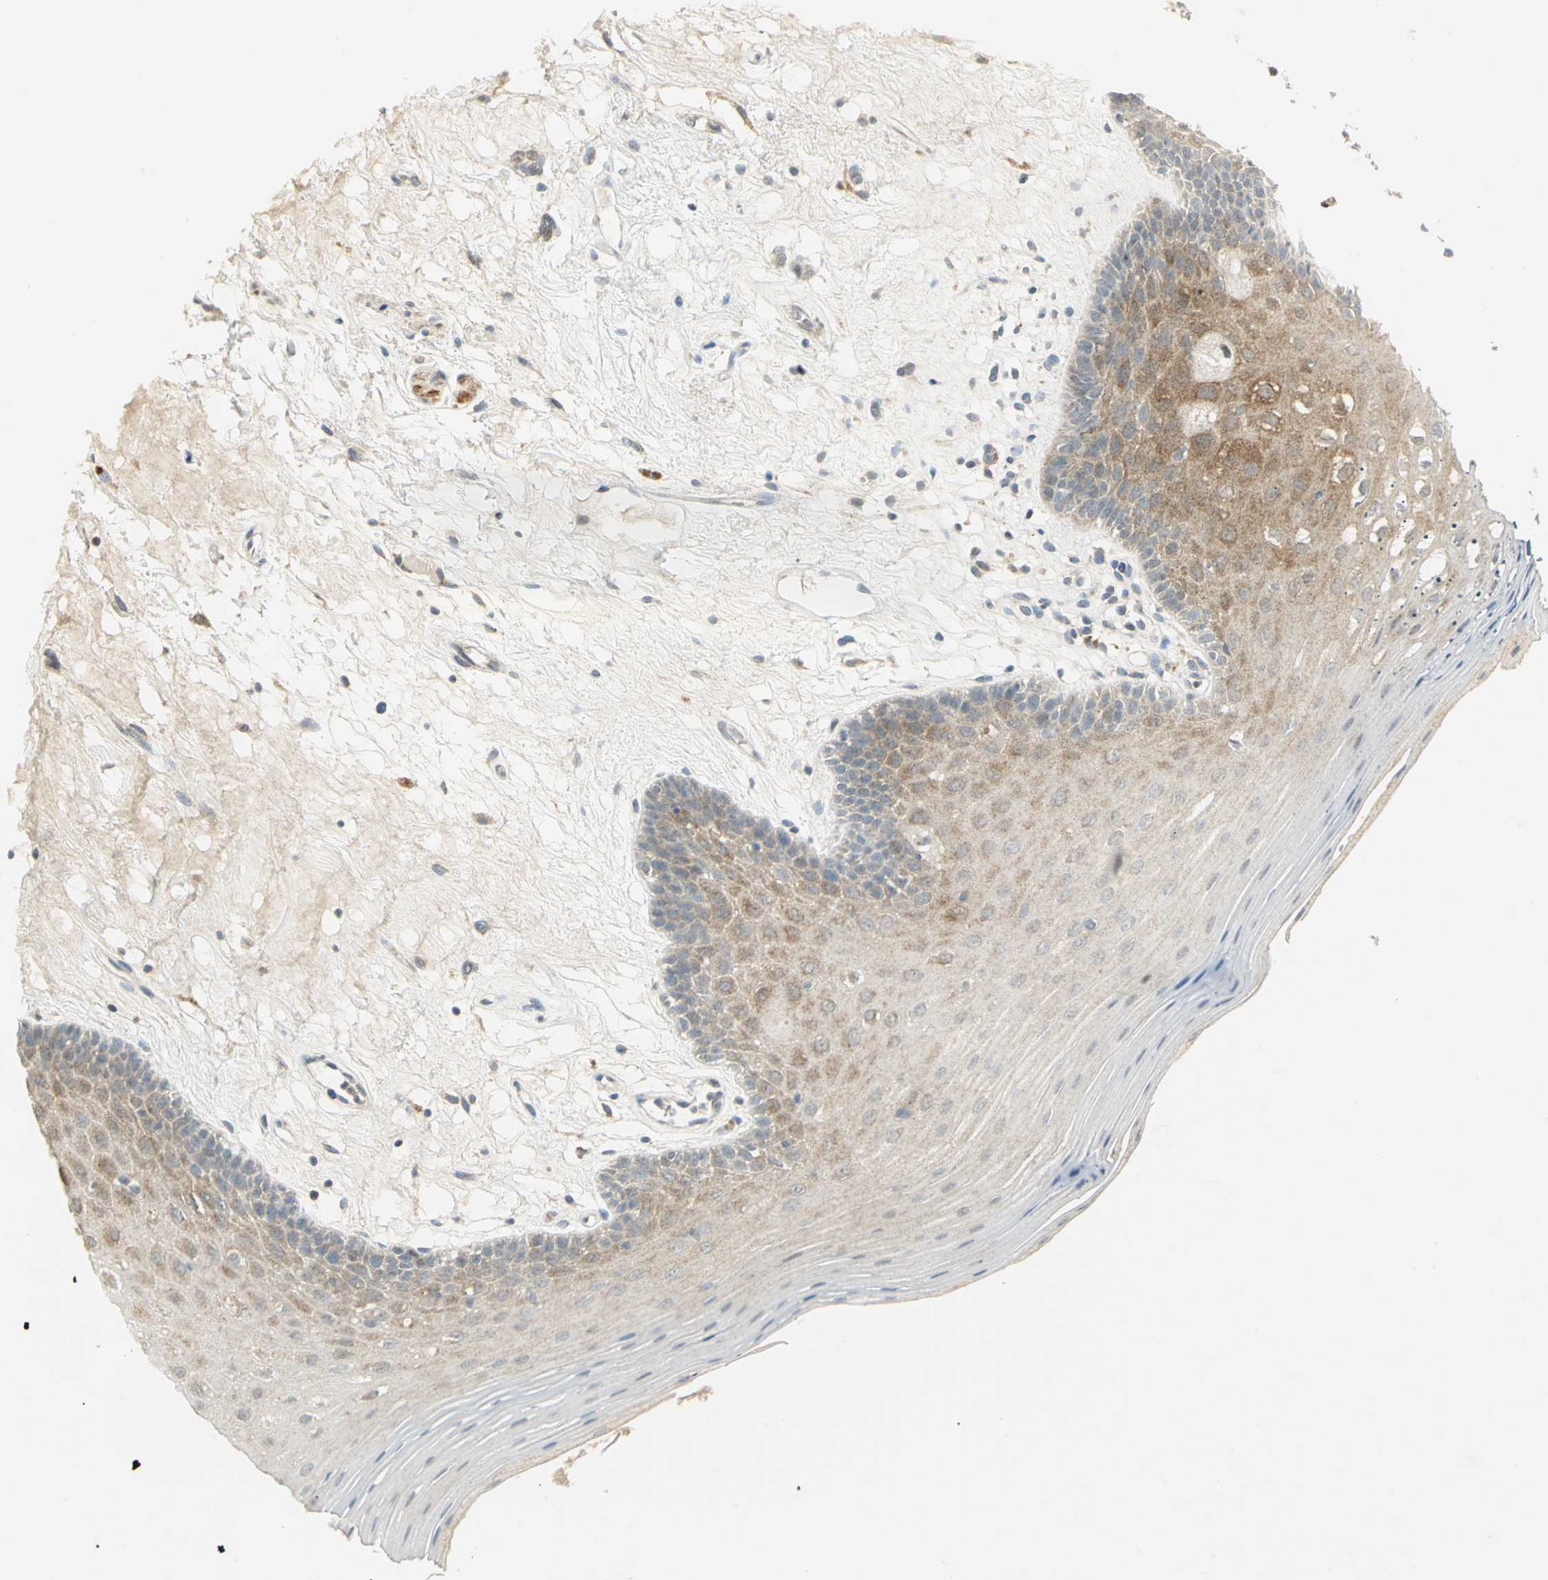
{"staining": {"intensity": "weak", "quantity": ">75%", "location": "cytoplasmic/membranous"}, "tissue": "oral mucosa", "cell_type": "Squamous epithelial cells", "image_type": "normal", "snomed": [{"axis": "morphology", "description": "Normal tissue, NOS"}, {"axis": "morphology", "description": "Squamous cell carcinoma, NOS"}, {"axis": "topography", "description": "Skeletal muscle"}, {"axis": "topography", "description": "Oral tissue"}, {"axis": "topography", "description": "Head-Neck"}], "caption": "Human oral mucosa stained for a protein (brown) displays weak cytoplasmic/membranous positive expression in approximately >75% of squamous epithelial cells.", "gene": "MAPK8IP3", "patient": {"sex": "male", "age": 71}}